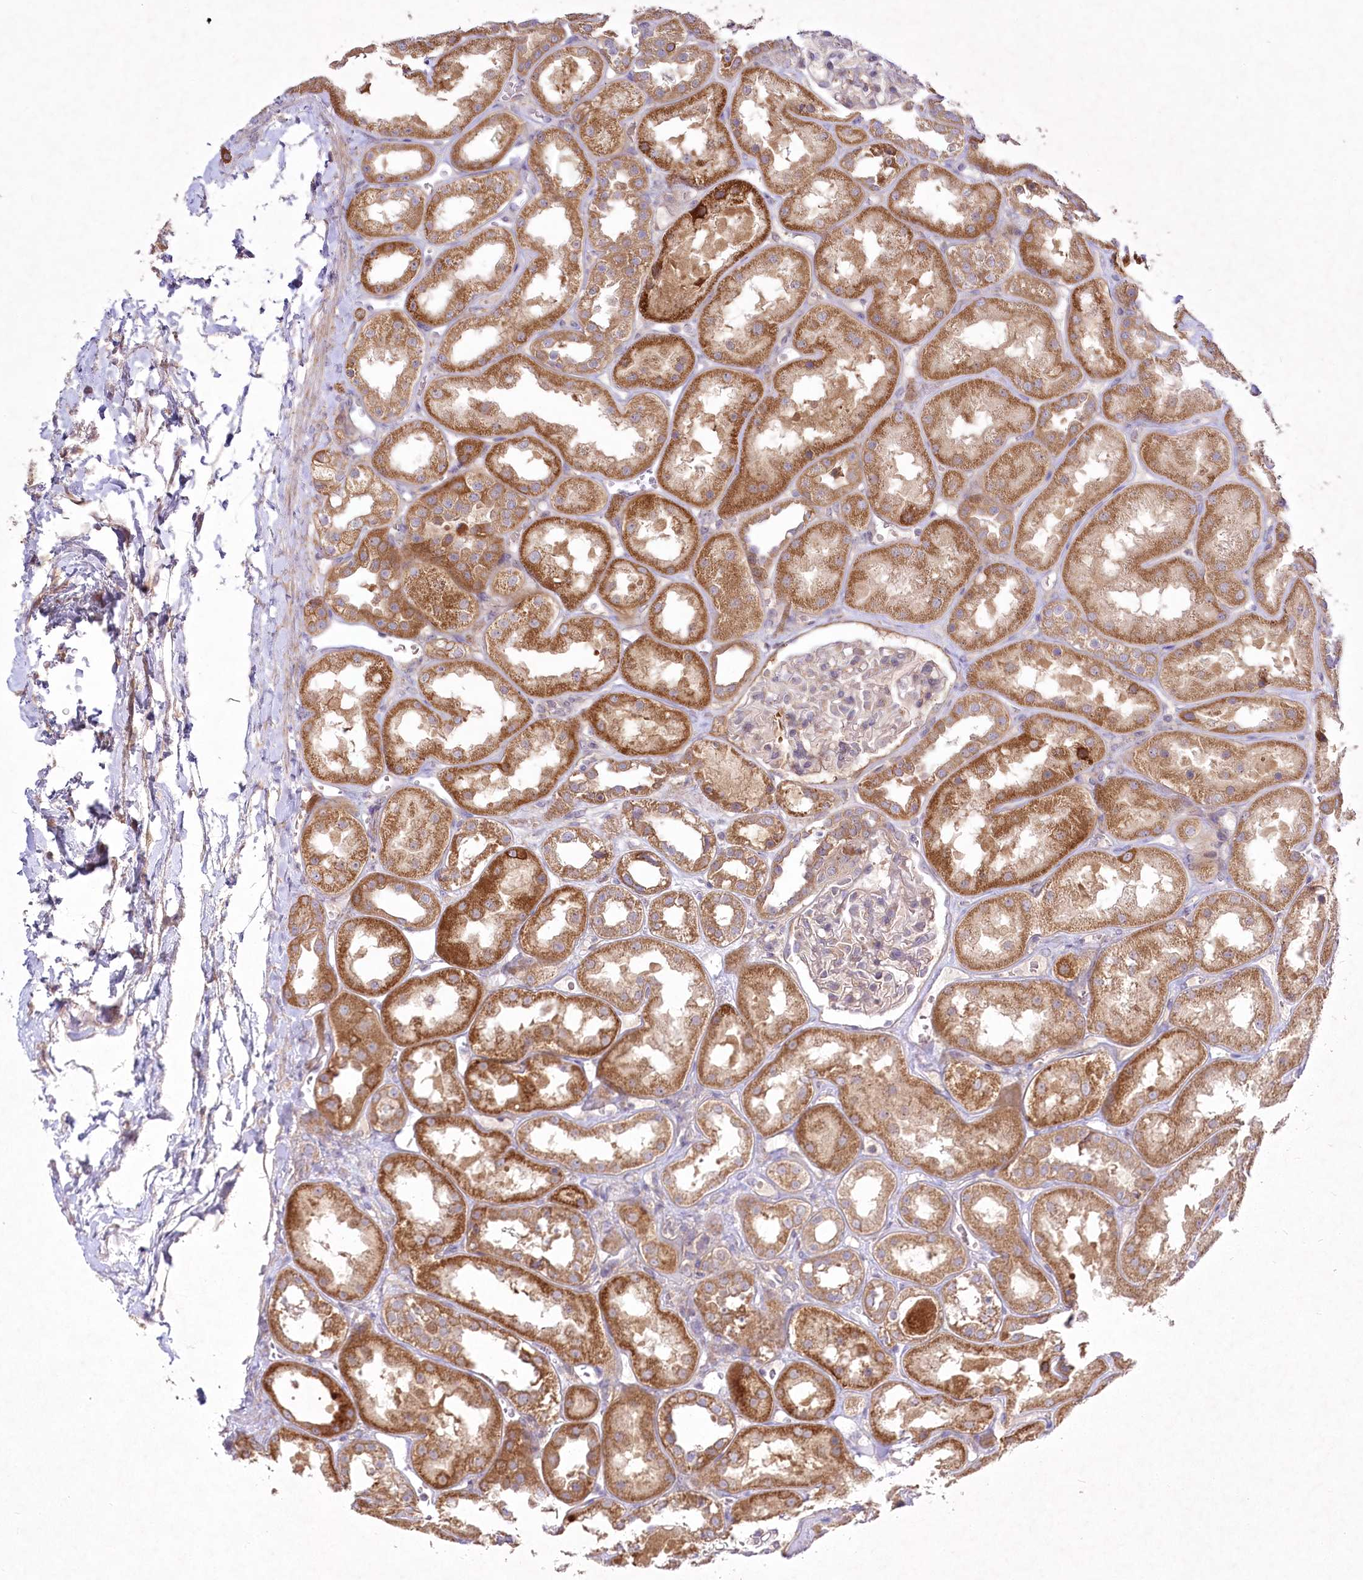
{"staining": {"intensity": "negative", "quantity": "none", "location": "none"}, "tissue": "kidney", "cell_type": "Cells in glomeruli", "image_type": "normal", "snomed": [{"axis": "morphology", "description": "Normal tissue, NOS"}, {"axis": "topography", "description": "Kidney"}], "caption": "IHC image of unremarkable kidney: kidney stained with DAB displays no significant protein staining in cells in glomeruli.", "gene": "PYROXD1", "patient": {"sex": "male", "age": 70}}